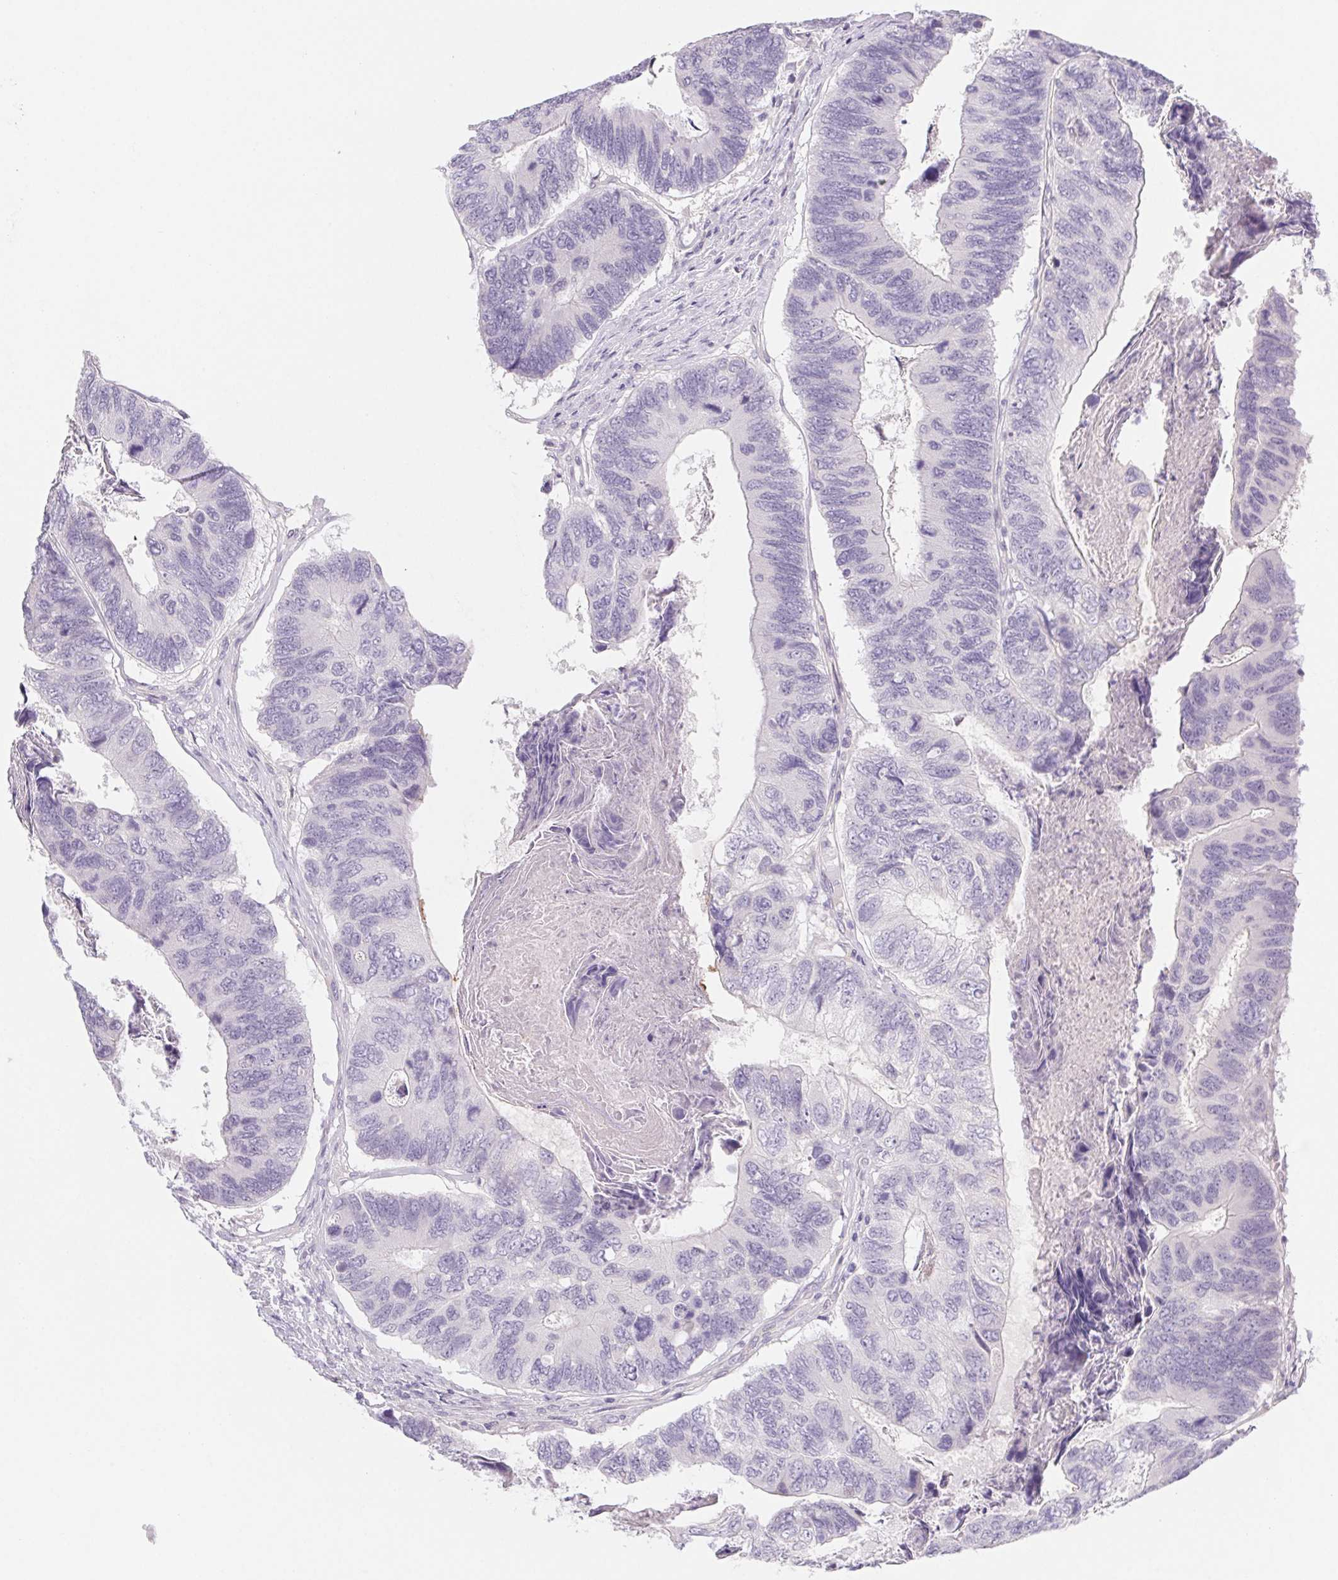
{"staining": {"intensity": "negative", "quantity": "none", "location": "none"}, "tissue": "colorectal cancer", "cell_type": "Tumor cells", "image_type": "cancer", "snomed": [{"axis": "morphology", "description": "Adenocarcinoma, NOS"}, {"axis": "topography", "description": "Colon"}], "caption": "Tumor cells show no significant protein staining in colorectal cancer (adenocarcinoma).", "gene": "CTNND2", "patient": {"sex": "female", "age": 67}}